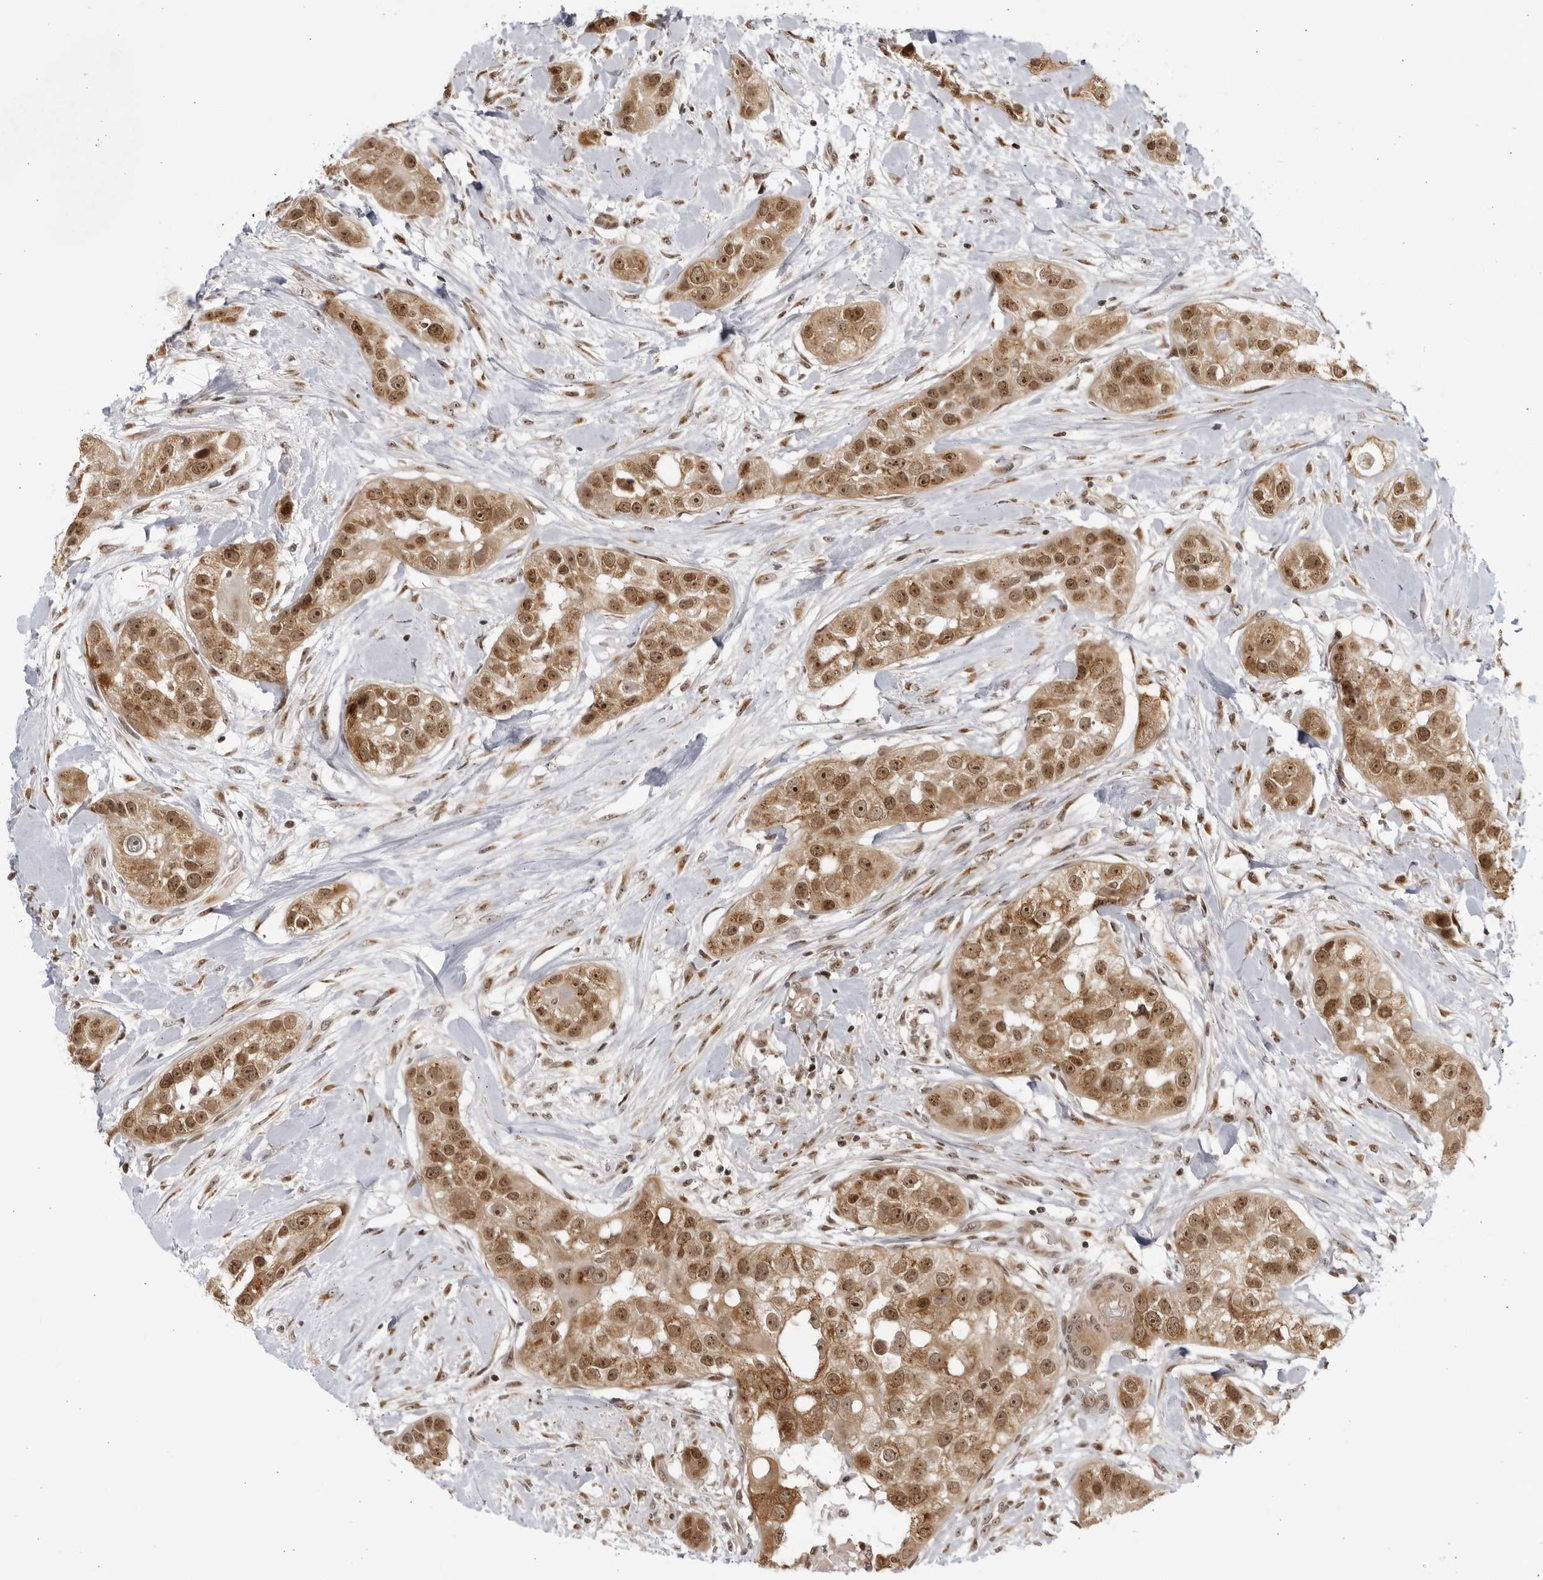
{"staining": {"intensity": "moderate", "quantity": ">75%", "location": "cytoplasmic/membranous,nuclear"}, "tissue": "head and neck cancer", "cell_type": "Tumor cells", "image_type": "cancer", "snomed": [{"axis": "morphology", "description": "Normal tissue, NOS"}, {"axis": "morphology", "description": "Squamous cell carcinoma, NOS"}, {"axis": "topography", "description": "Skeletal muscle"}, {"axis": "topography", "description": "Head-Neck"}], "caption": "IHC (DAB) staining of head and neck cancer reveals moderate cytoplasmic/membranous and nuclear protein positivity in approximately >75% of tumor cells.", "gene": "RASGEF1C", "patient": {"sex": "male", "age": 51}}